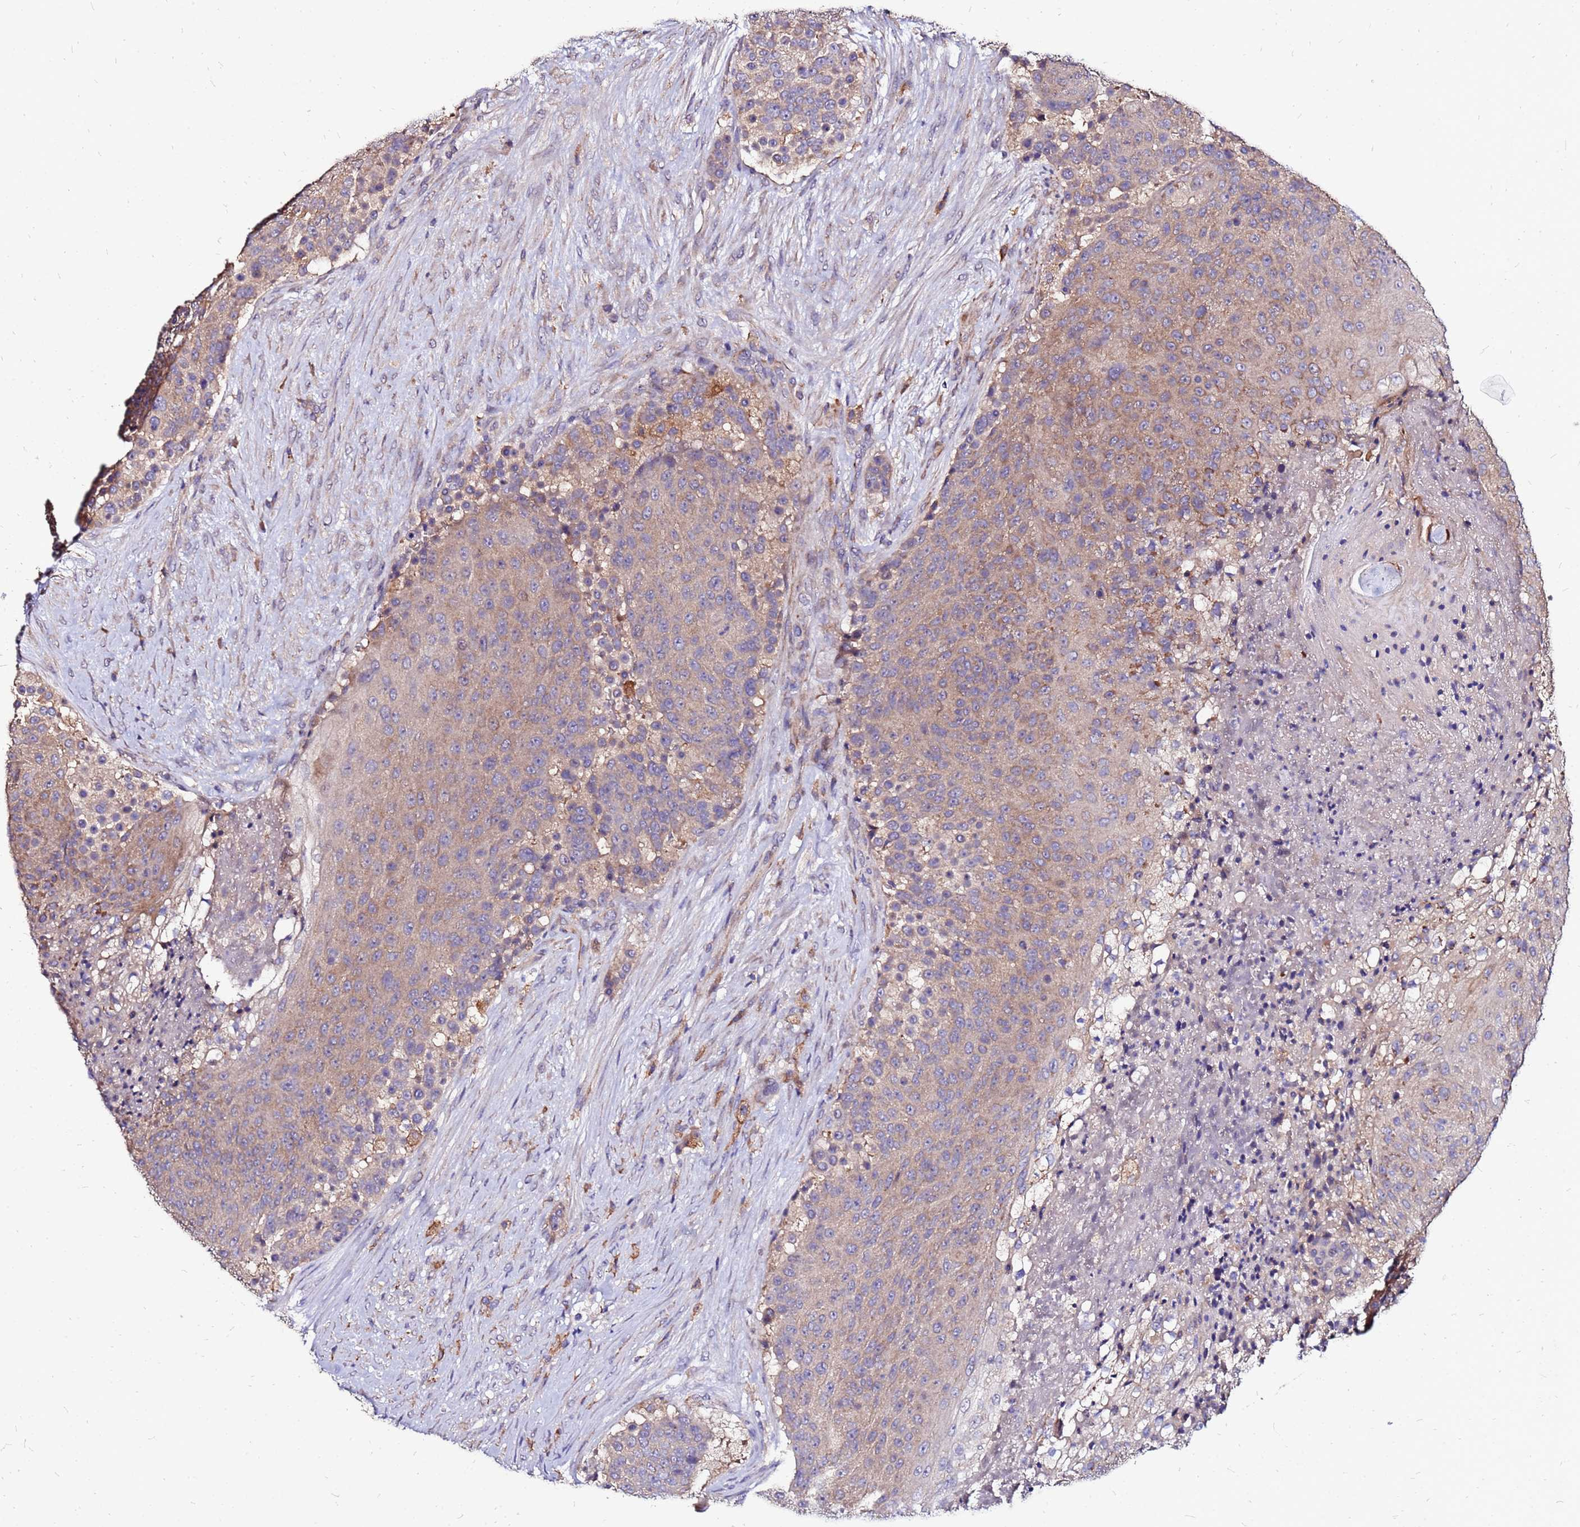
{"staining": {"intensity": "moderate", "quantity": "25%-75%", "location": "cytoplasmic/membranous"}, "tissue": "urothelial cancer", "cell_type": "Tumor cells", "image_type": "cancer", "snomed": [{"axis": "morphology", "description": "Urothelial carcinoma, High grade"}, {"axis": "topography", "description": "Urinary bladder"}], "caption": "A medium amount of moderate cytoplasmic/membranous expression is seen in approximately 25%-75% of tumor cells in high-grade urothelial carcinoma tissue.", "gene": "ARHGEF5", "patient": {"sex": "female", "age": 63}}